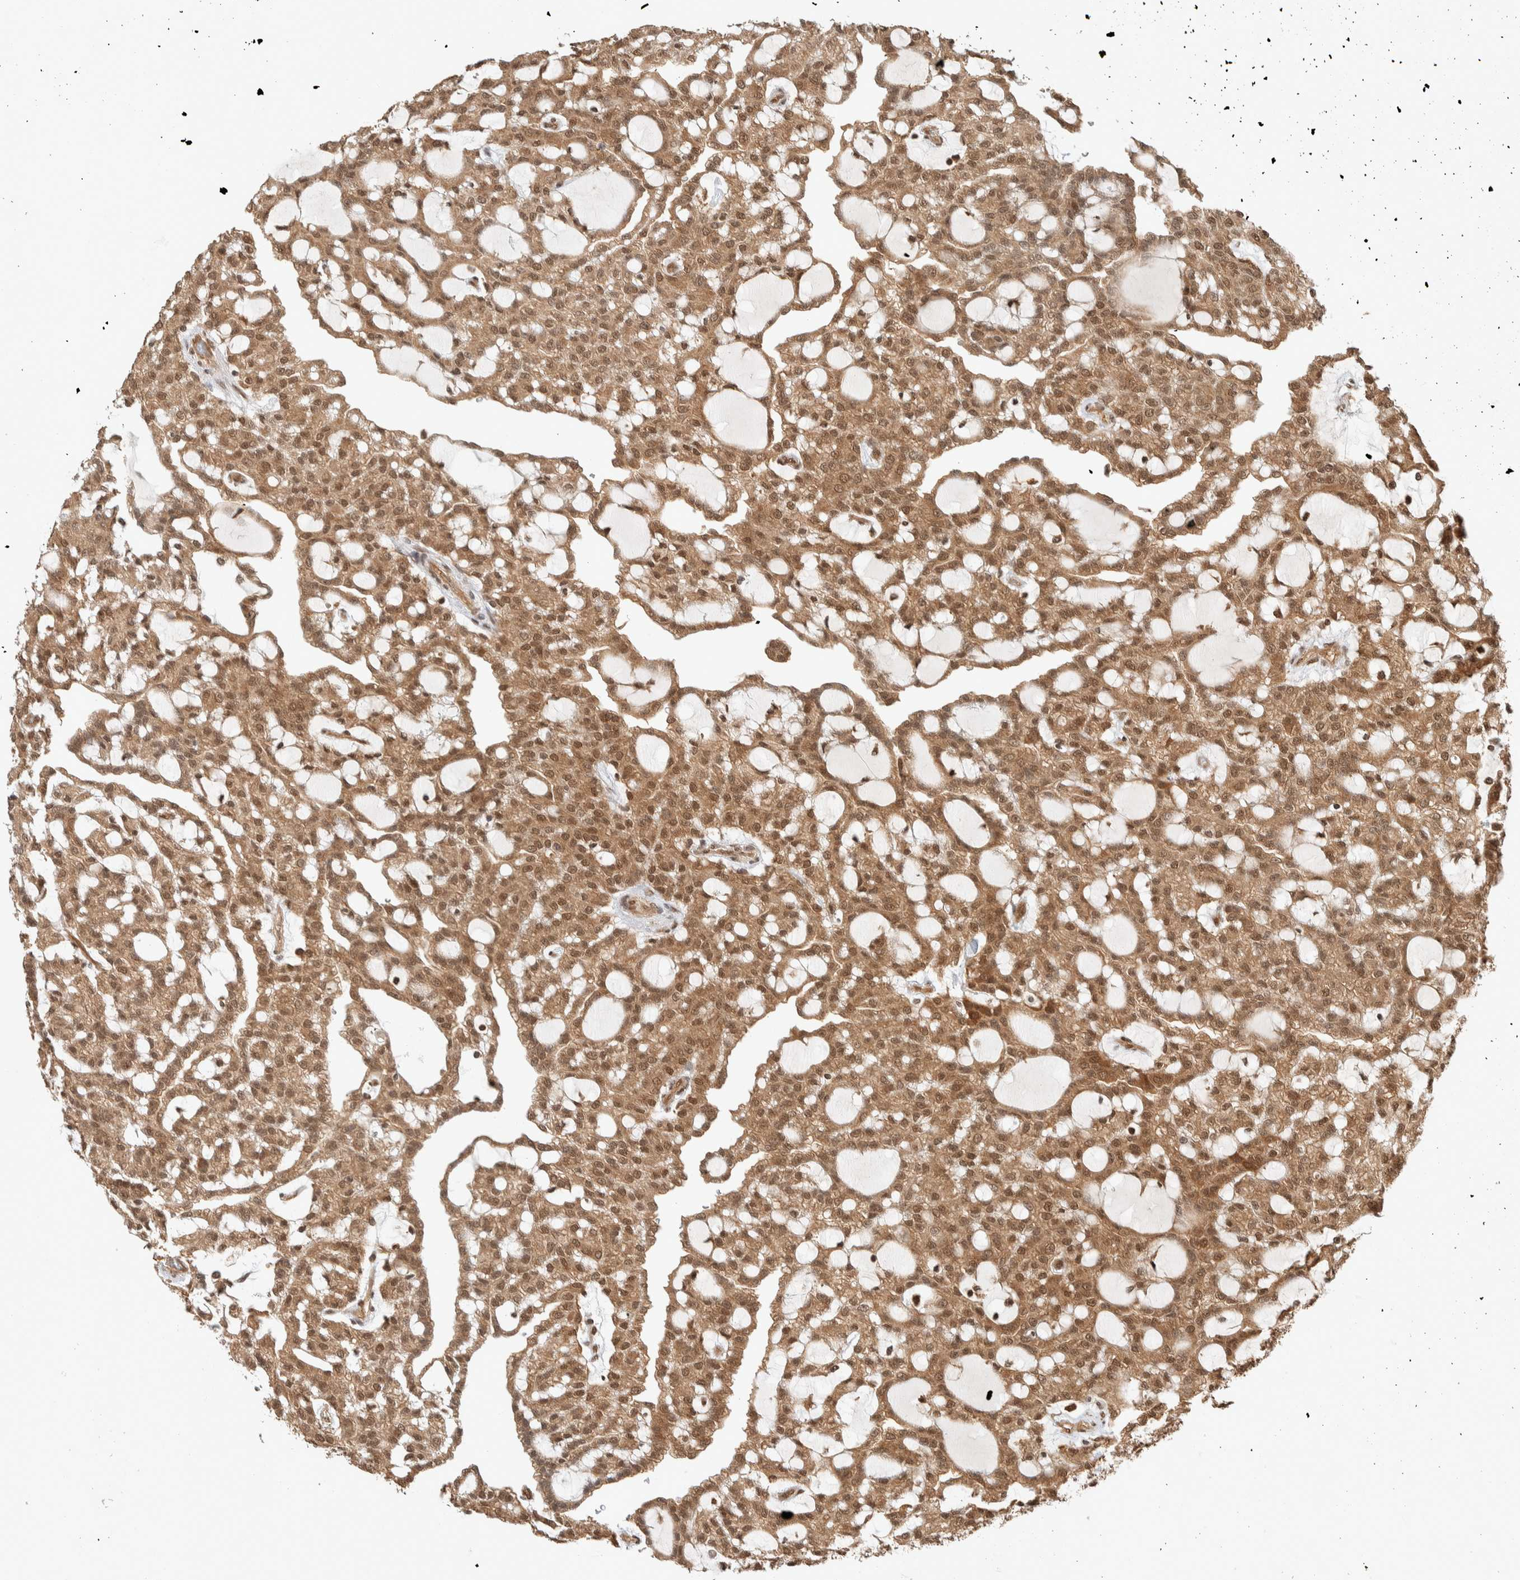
{"staining": {"intensity": "moderate", "quantity": ">75%", "location": "cytoplasmic/membranous,nuclear"}, "tissue": "renal cancer", "cell_type": "Tumor cells", "image_type": "cancer", "snomed": [{"axis": "morphology", "description": "Adenocarcinoma, NOS"}, {"axis": "topography", "description": "Kidney"}], "caption": "Immunohistochemical staining of human adenocarcinoma (renal) shows medium levels of moderate cytoplasmic/membranous and nuclear protein expression in about >75% of tumor cells.", "gene": "ZBTB2", "patient": {"sex": "male", "age": 63}}